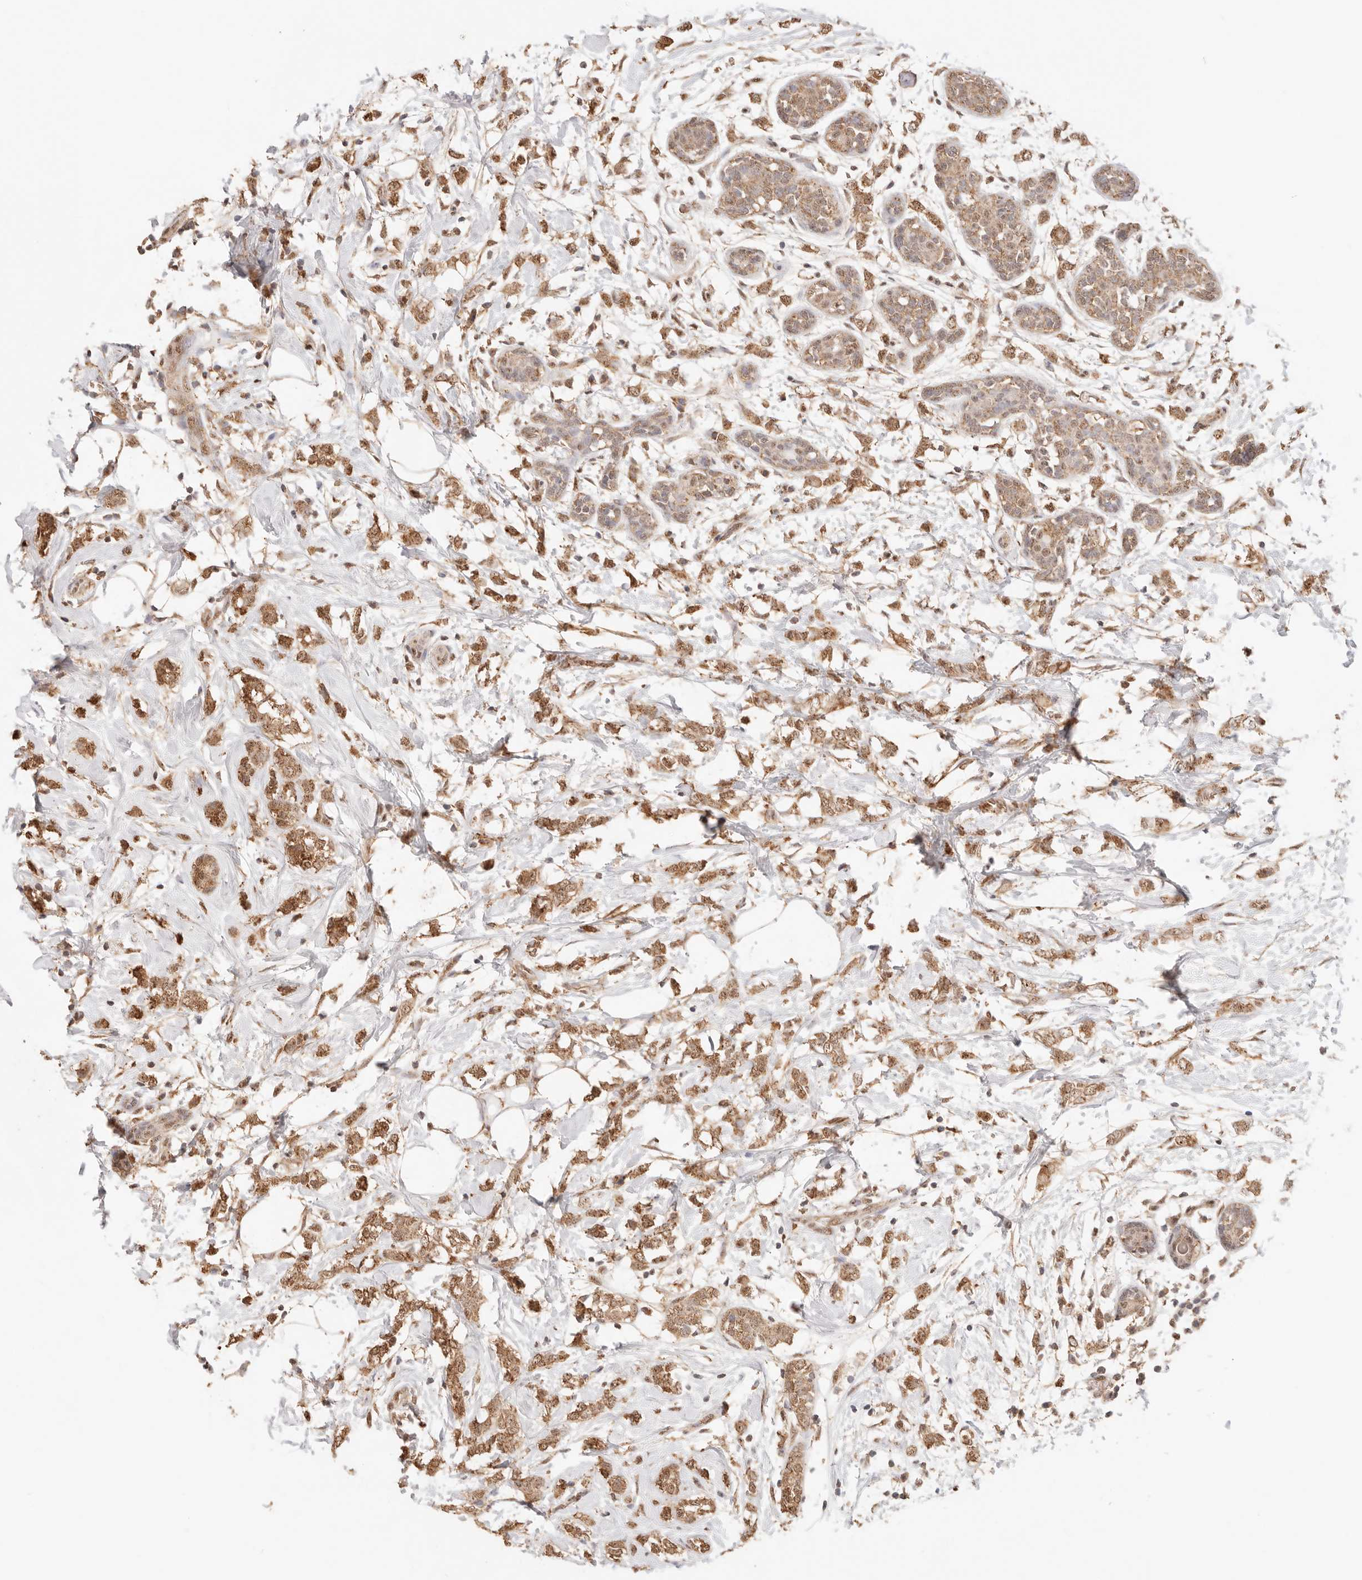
{"staining": {"intensity": "moderate", "quantity": ">75%", "location": "cytoplasmic/membranous,nuclear"}, "tissue": "breast cancer", "cell_type": "Tumor cells", "image_type": "cancer", "snomed": [{"axis": "morphology", "description": "Normal tissue, NOS"}, {"axis": "morphology", "description": "Lobular carcinoma"}, {"axis": "topography", "description": "Breast"}], "caption": "Tumor cells show medium levels of moderate cytoplasmic/membranous and nuclear expression in approximately >75% of cells in lobular carcinoma (breast).", "gene": "IL1R2", "patient": {"sex": "female", "age": 47}}